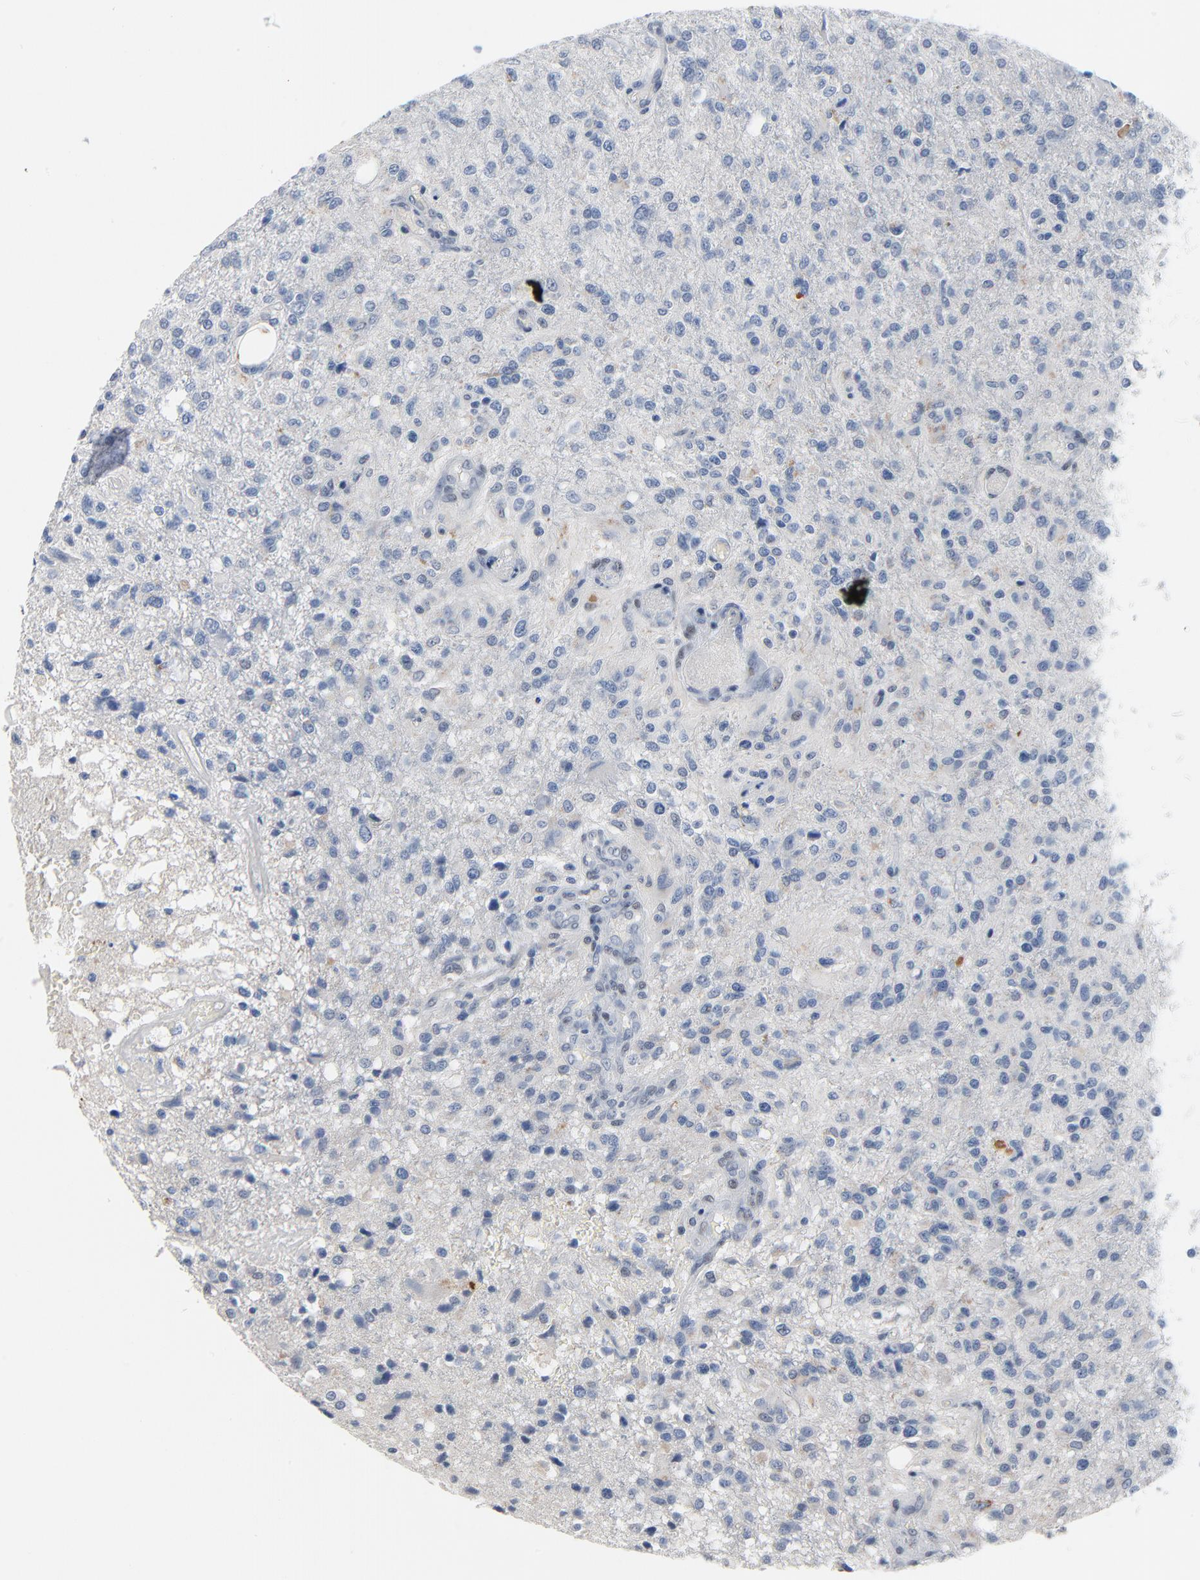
{"staining": {"intensity": "negative", "quantity": "none", "location": "none"}, "tissue": "glioma", "cell_type": "Tumor cells", "image_type": "cancer", "snomed": [{"axis": "morphology", "description": "Glioma, malignant, High grade"}, {"axis": "topography", "description": "Cerebral cortex"}], "caption": "The photomicrograph displays no significant expression in tumor cells of glioma.", "gene": "FOXP1", "patient": {"sex": "male", "age": 76}}